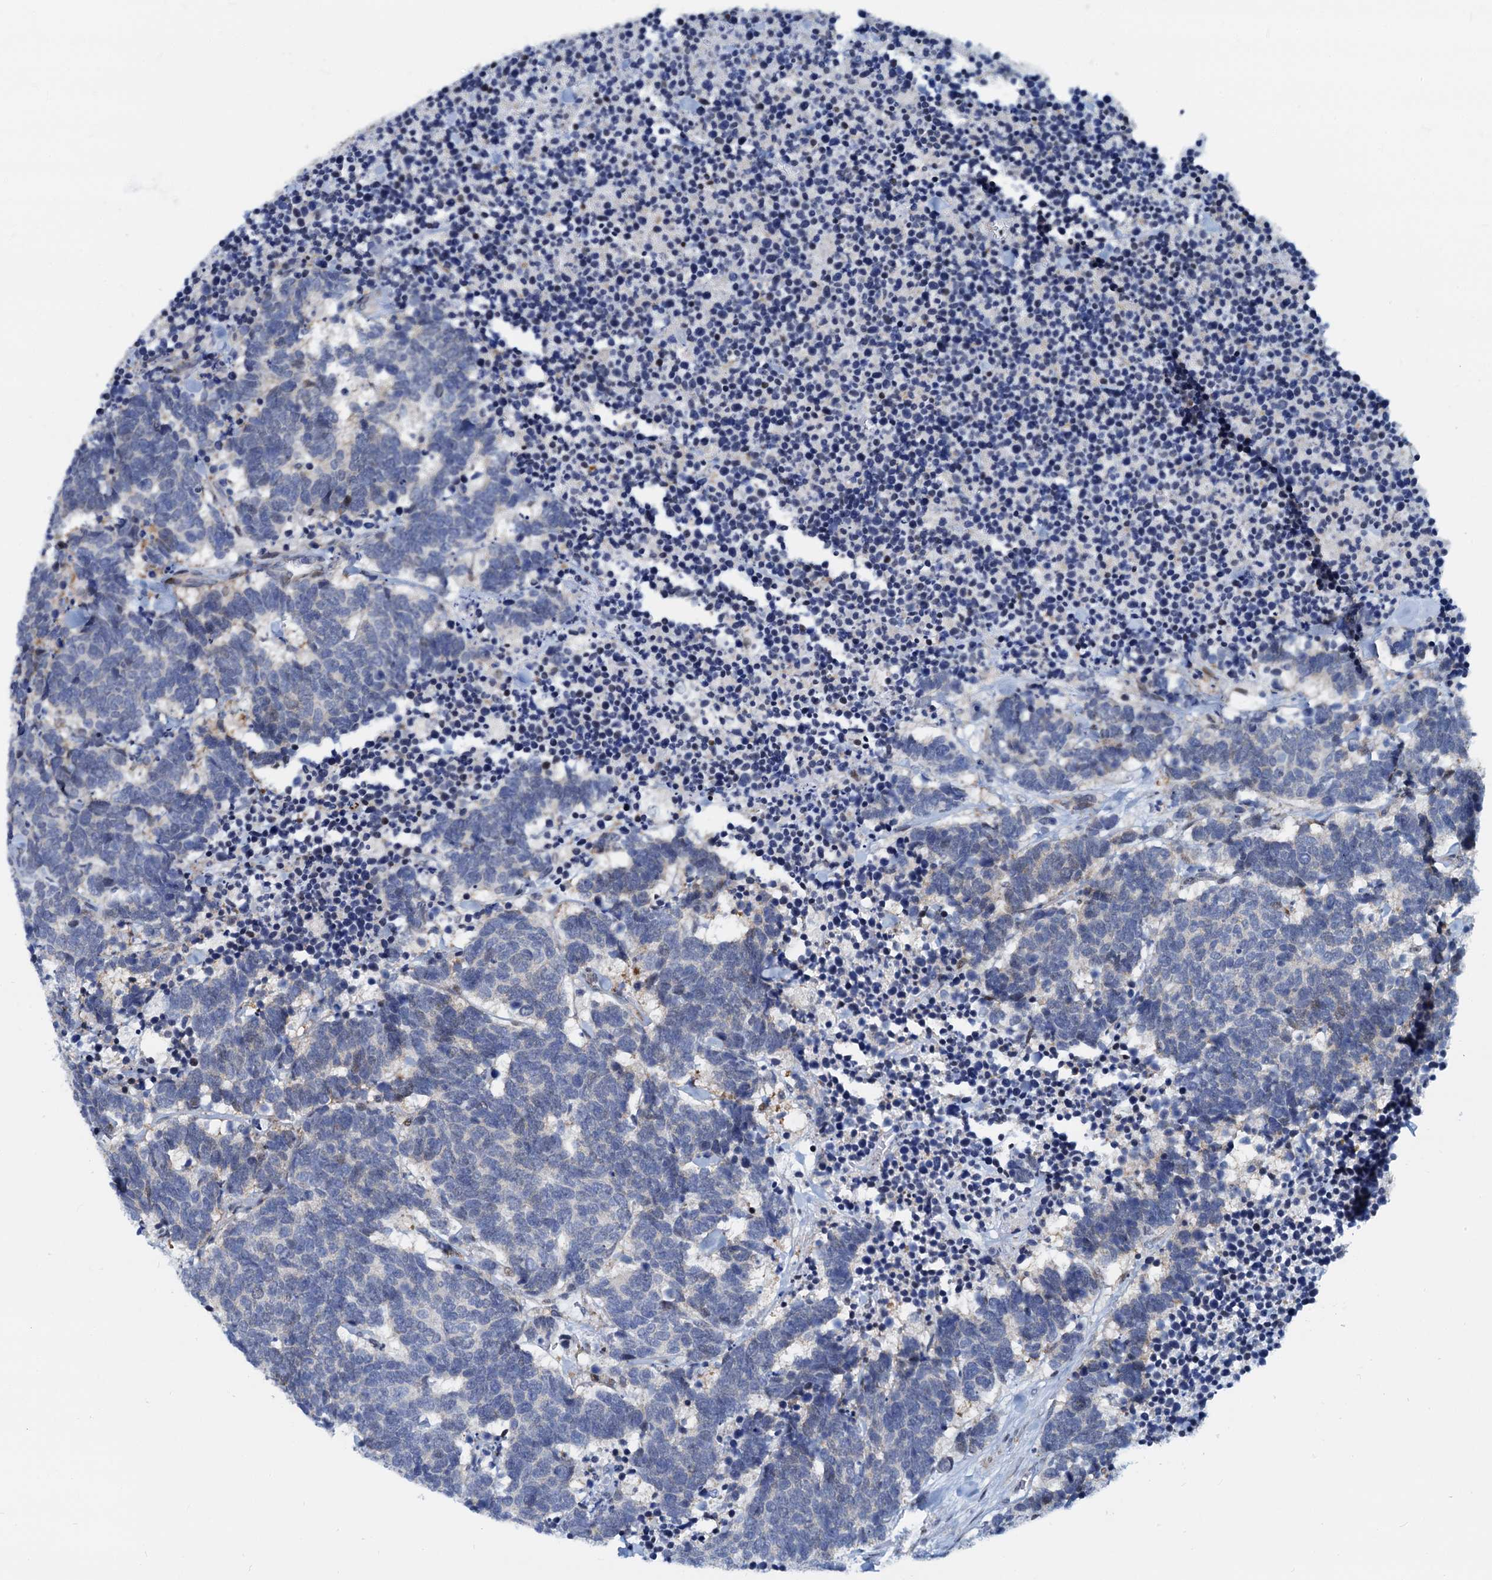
{"staining": {"intensity": "negative", "quantity": "none", "location": "none"}, "tissue": "carcinoid", "cell_type": "Tumor cells", "image_type": "cancer", "snomed": [{"axis": "morphology", "description": "Carcinoma, NOS"}, {"axis": "morphology", "description": "Carcinoid, malignant, NOS"}, {"axis": "topography", "description": "Urinary bladder"}], "caption": "DAB (3,3'-diaminobenzidine) immunohistochemical staining of human carcinoma reveals no significant staining in tumor cells. The staining is performed using DAB (3,3'-diaminobenzidine) brown chromogen with nuclei counter-stained in using hematoxylin.", "gene": "PTGES3", "patient": {"sex": "male", "age": 57}}